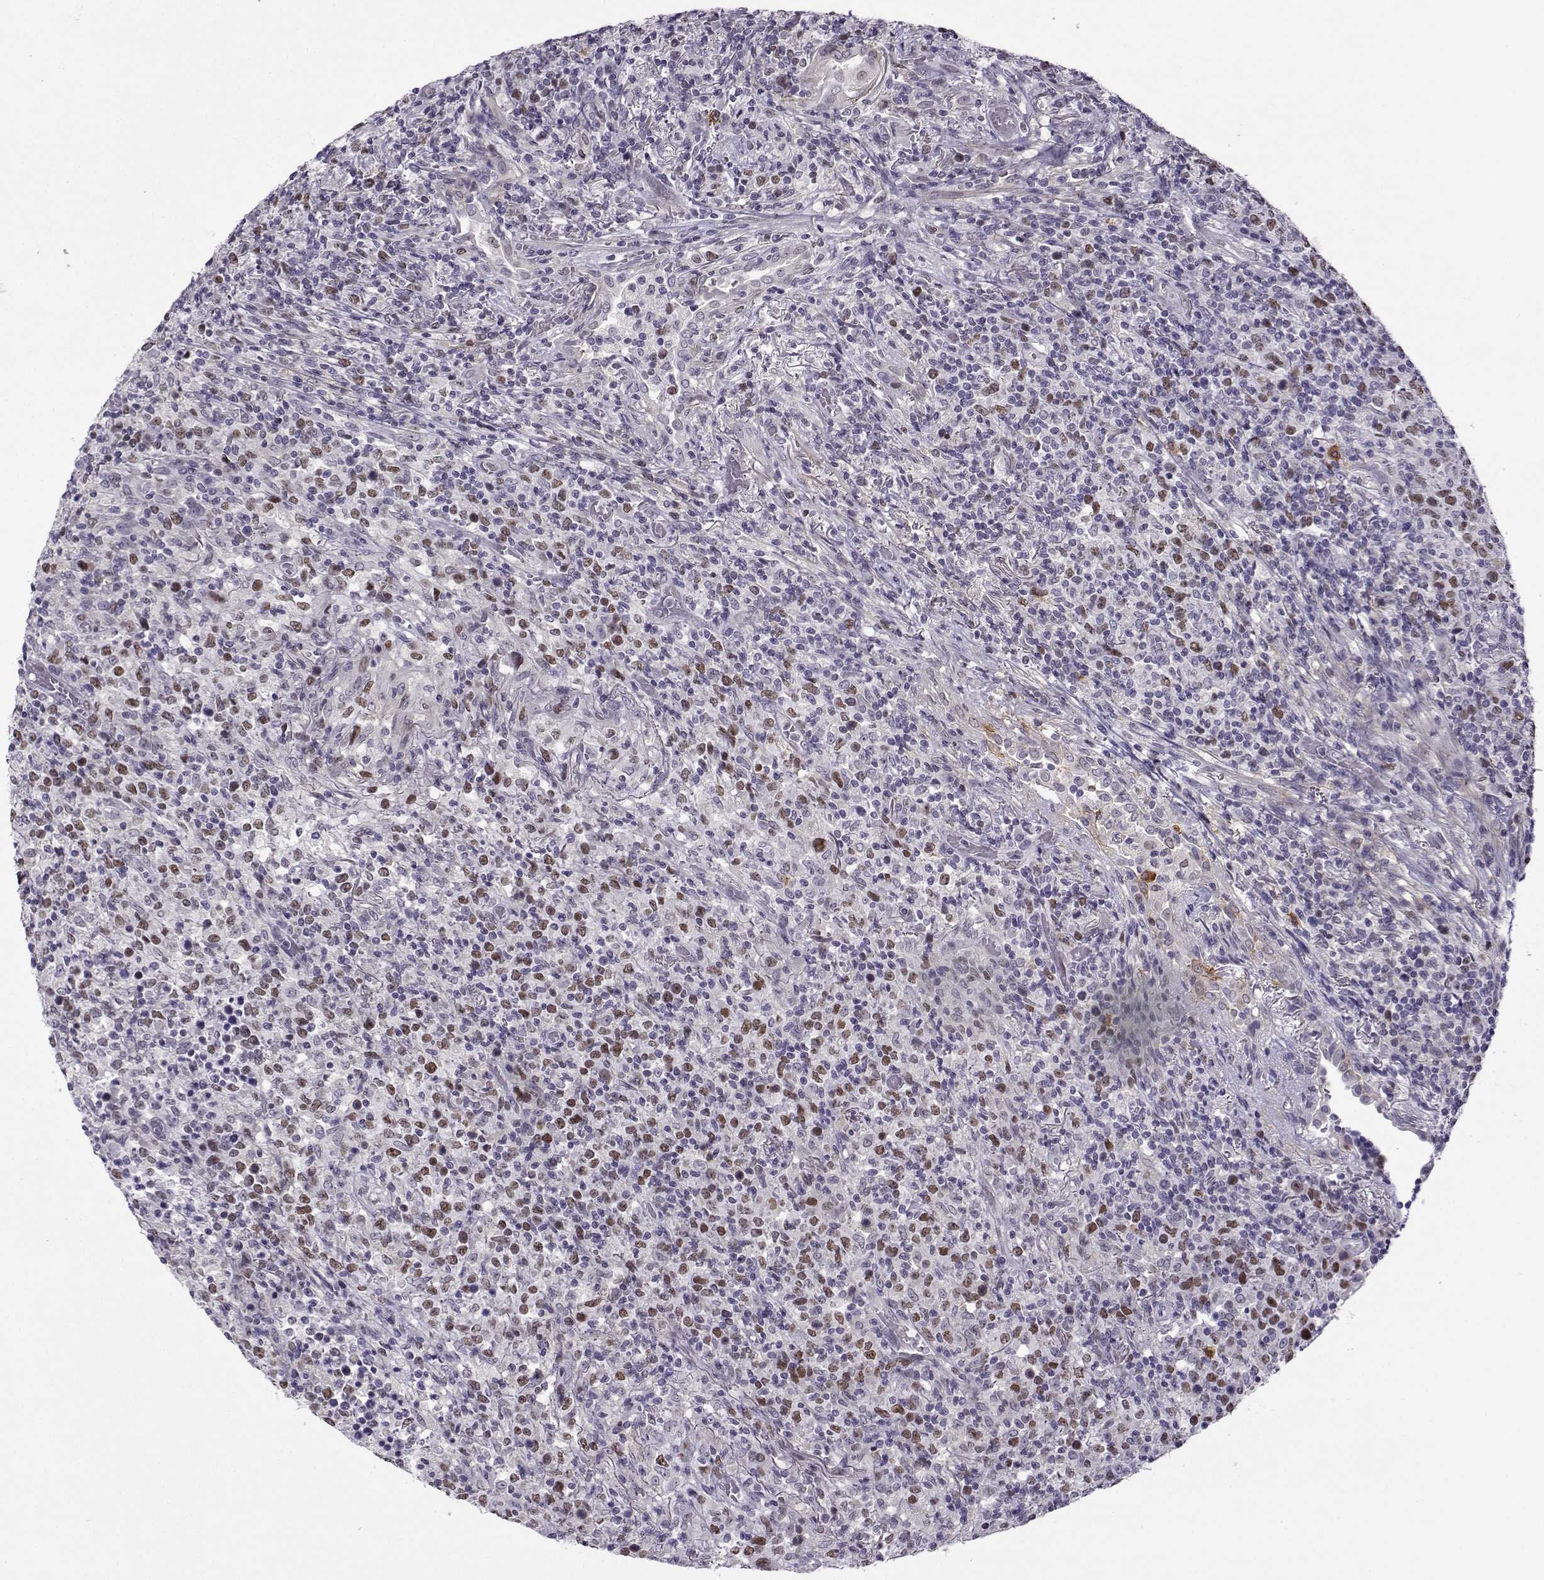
{"staining": {"intensity": "negative", "quantity": "none", "location": "none"}, "tissue": "lymphoma", "cell_type": "Tumor cells", "image_type": "cancer", "snomed": [{"axis": "morphology", "description": "Malignant lymphoma, non-Hodgkin's type, High grade"}, {"axis": "topography", "description": "Lung"}], "caption": "The IHC image has no significant expression in tumor cells of lymphoma tissue.", "gene": "BACH1", "patient": {"sex": "male", "age": 79}}